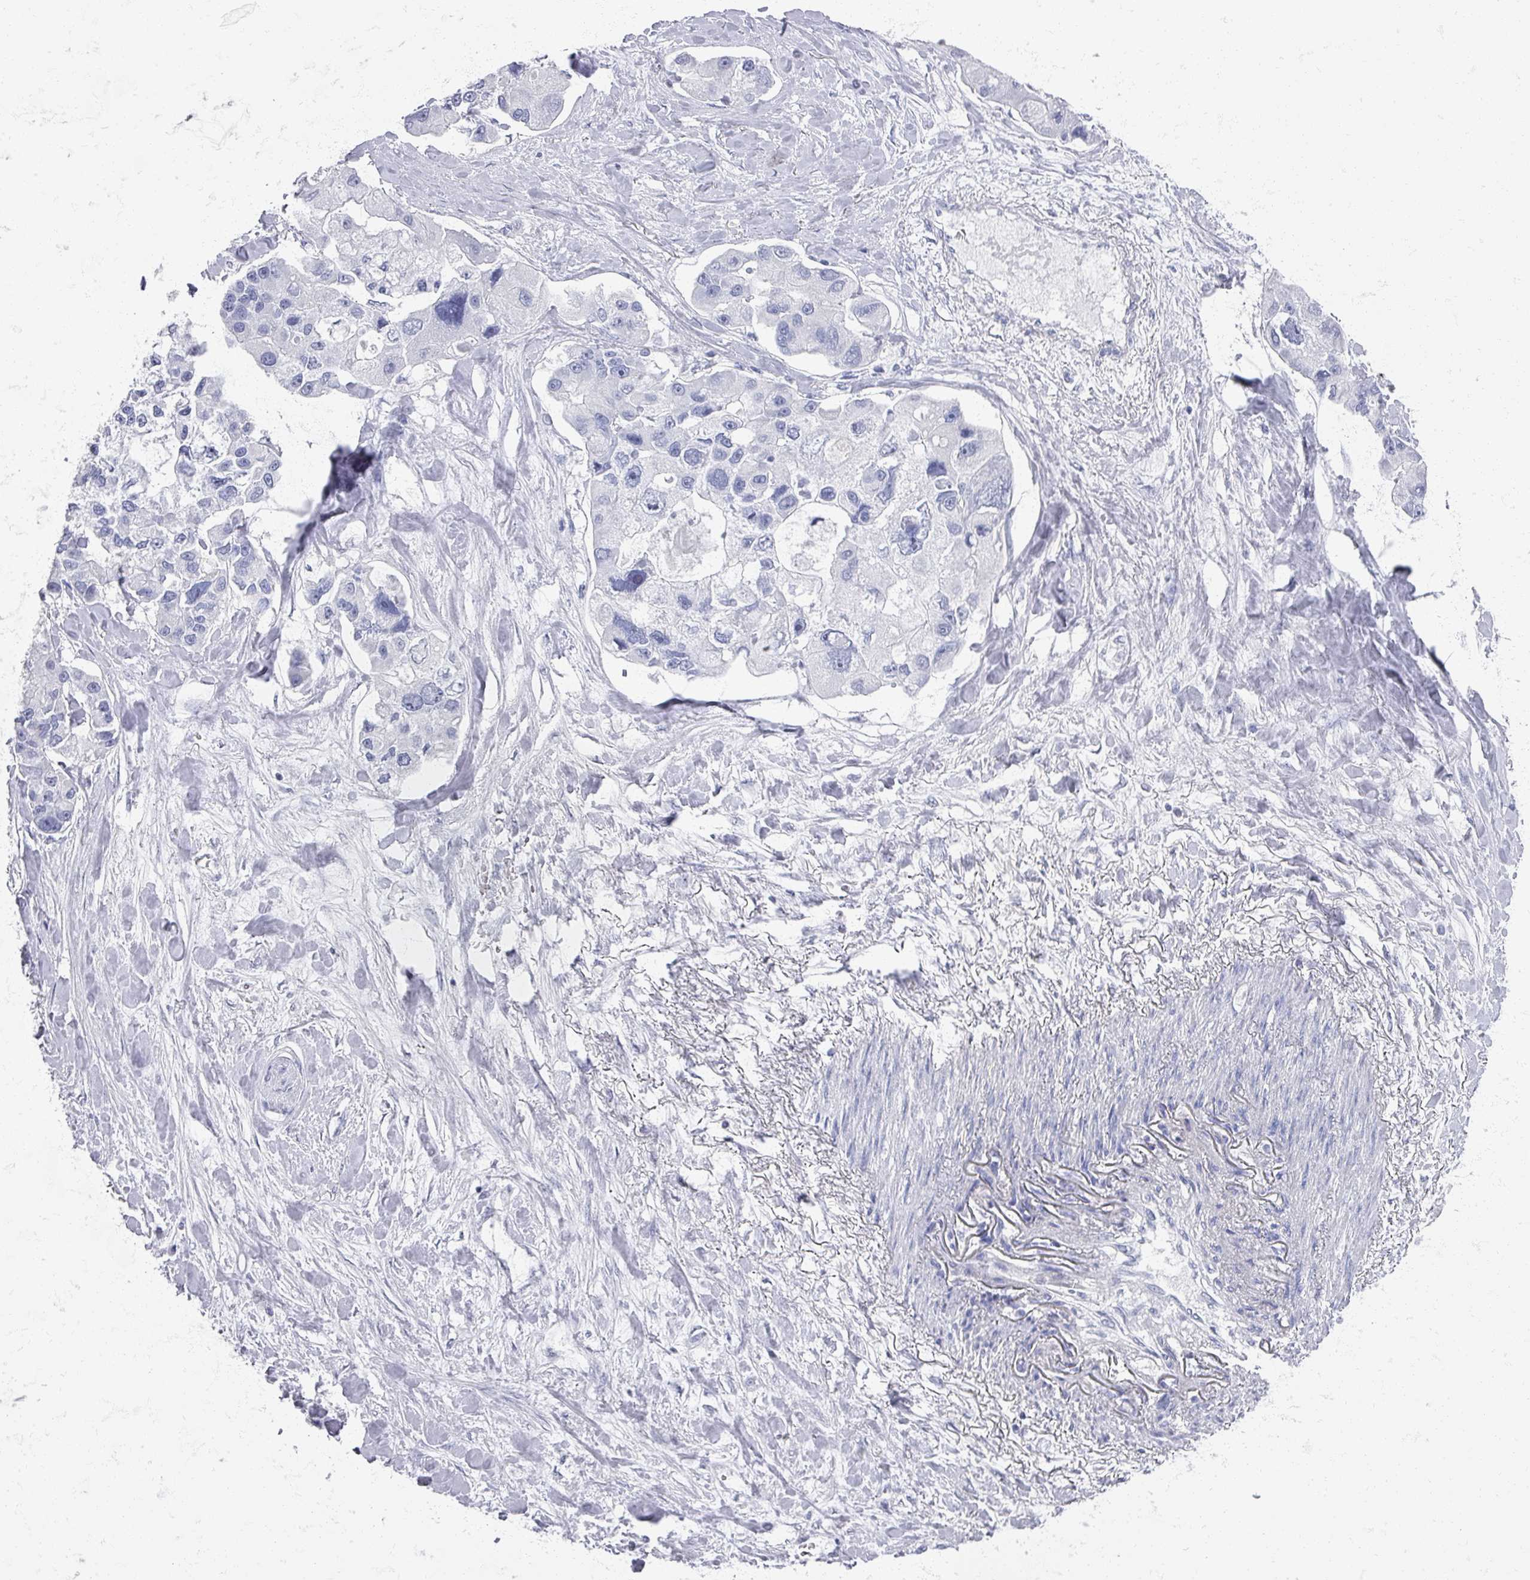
{"staining": {"intensity": "negative", "quantity": "none", "location": "none"}, "tissue": "lung cancer", "cell_type": "Tumor cells", "image_type": "cancer", "snomed": [{"axis": "morphology", "description": "Adenocarcinoma, NOS"}, {"axis": "topography", "description": "Lung"}], "caption": "IHC histopathology image of neoplastic tissue: human adenocarcinoma (lung) stained with DAB reveals no significant protein positivity in tumor cells.", "gene": "OMG", "patient": {"sex": "female", "age": 54}}